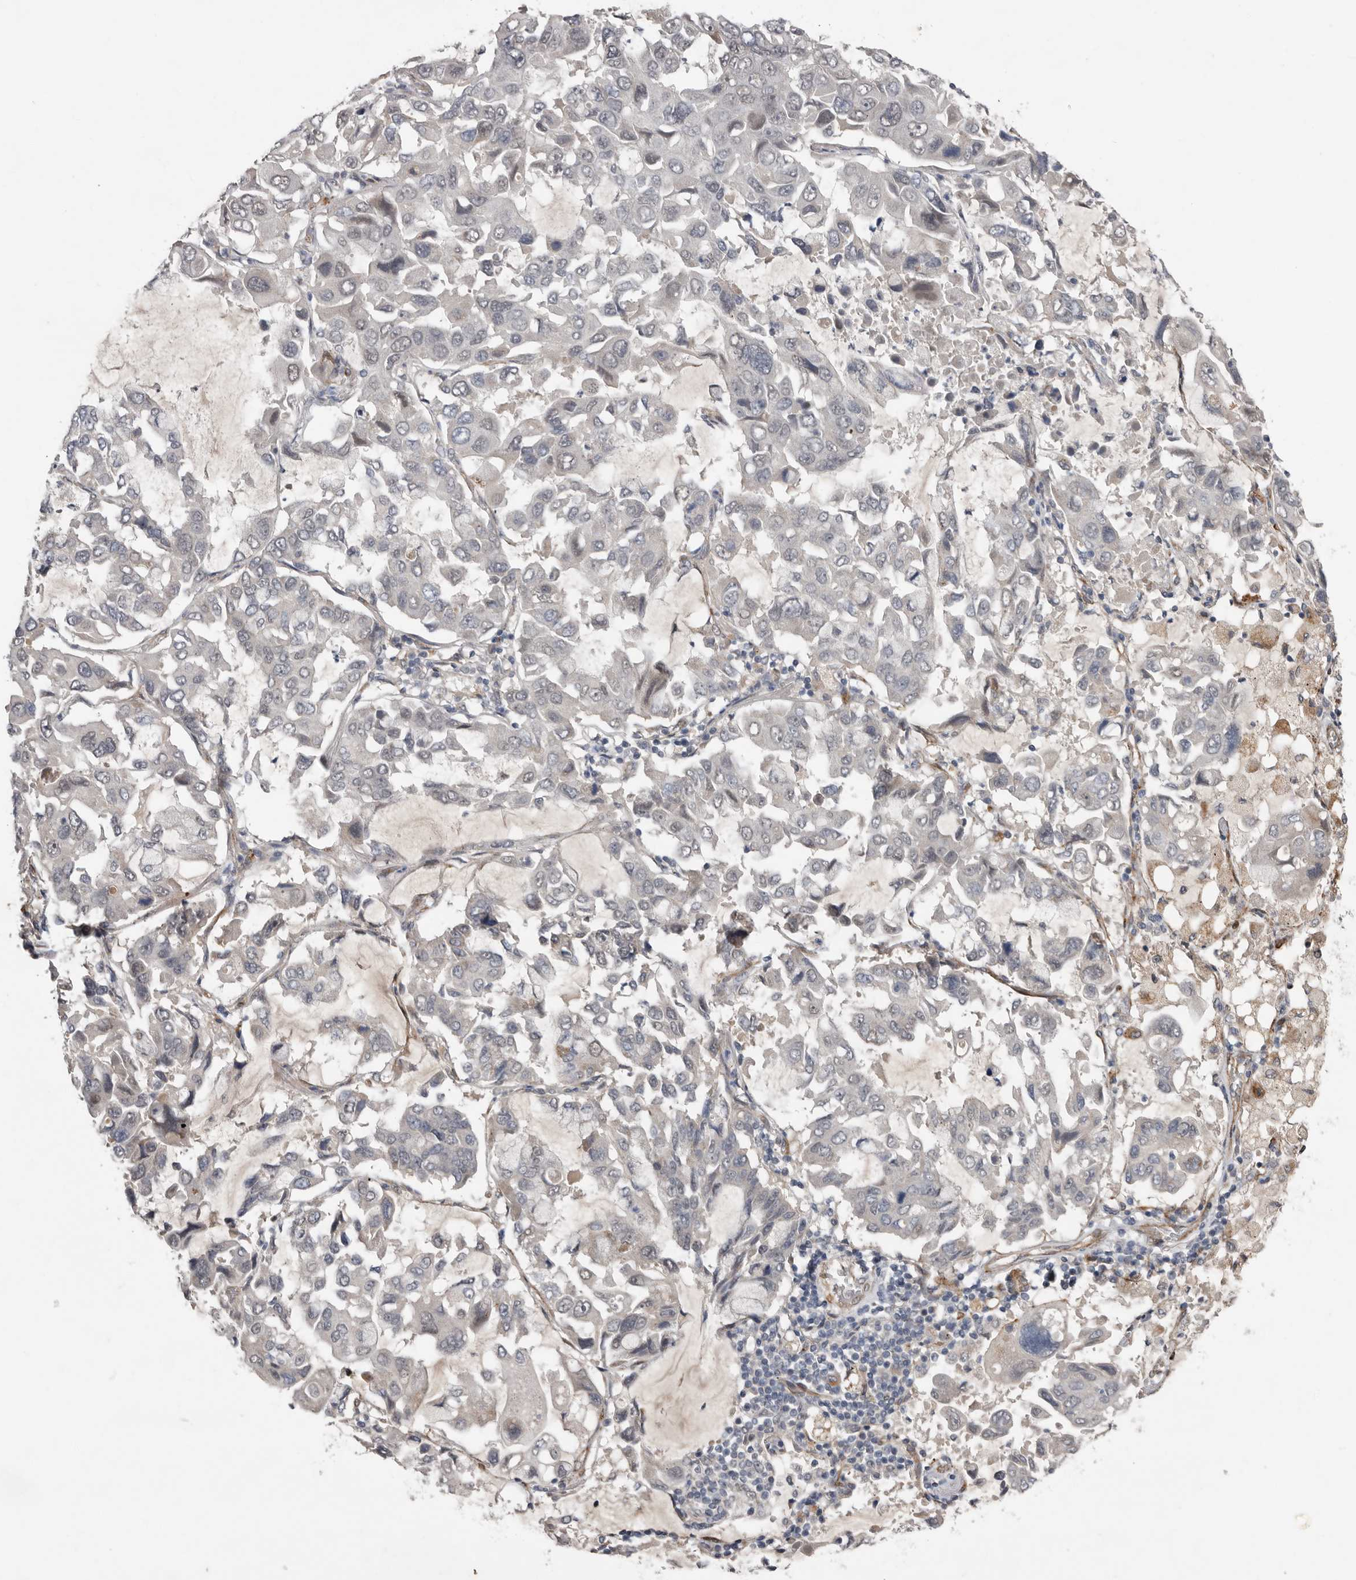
{"staining": {"intensity": "negative", "quantity": "none", "location": "none"}, "tissue": "lung cancer", "cell_type": "Tumor cells", "image_type": "cancer", "snomed": [{"axis": "morphology", "description": "Adenocarcinoma, NOS"}, {"axis": "topography", "description": "Lung"}], "caption": "Protein analysis of adenocarcinoma (lung) exhibits no significant staining in tumor cells.", "gene": "RANBP17", "patient": {"sex": "male", "age": 64}}